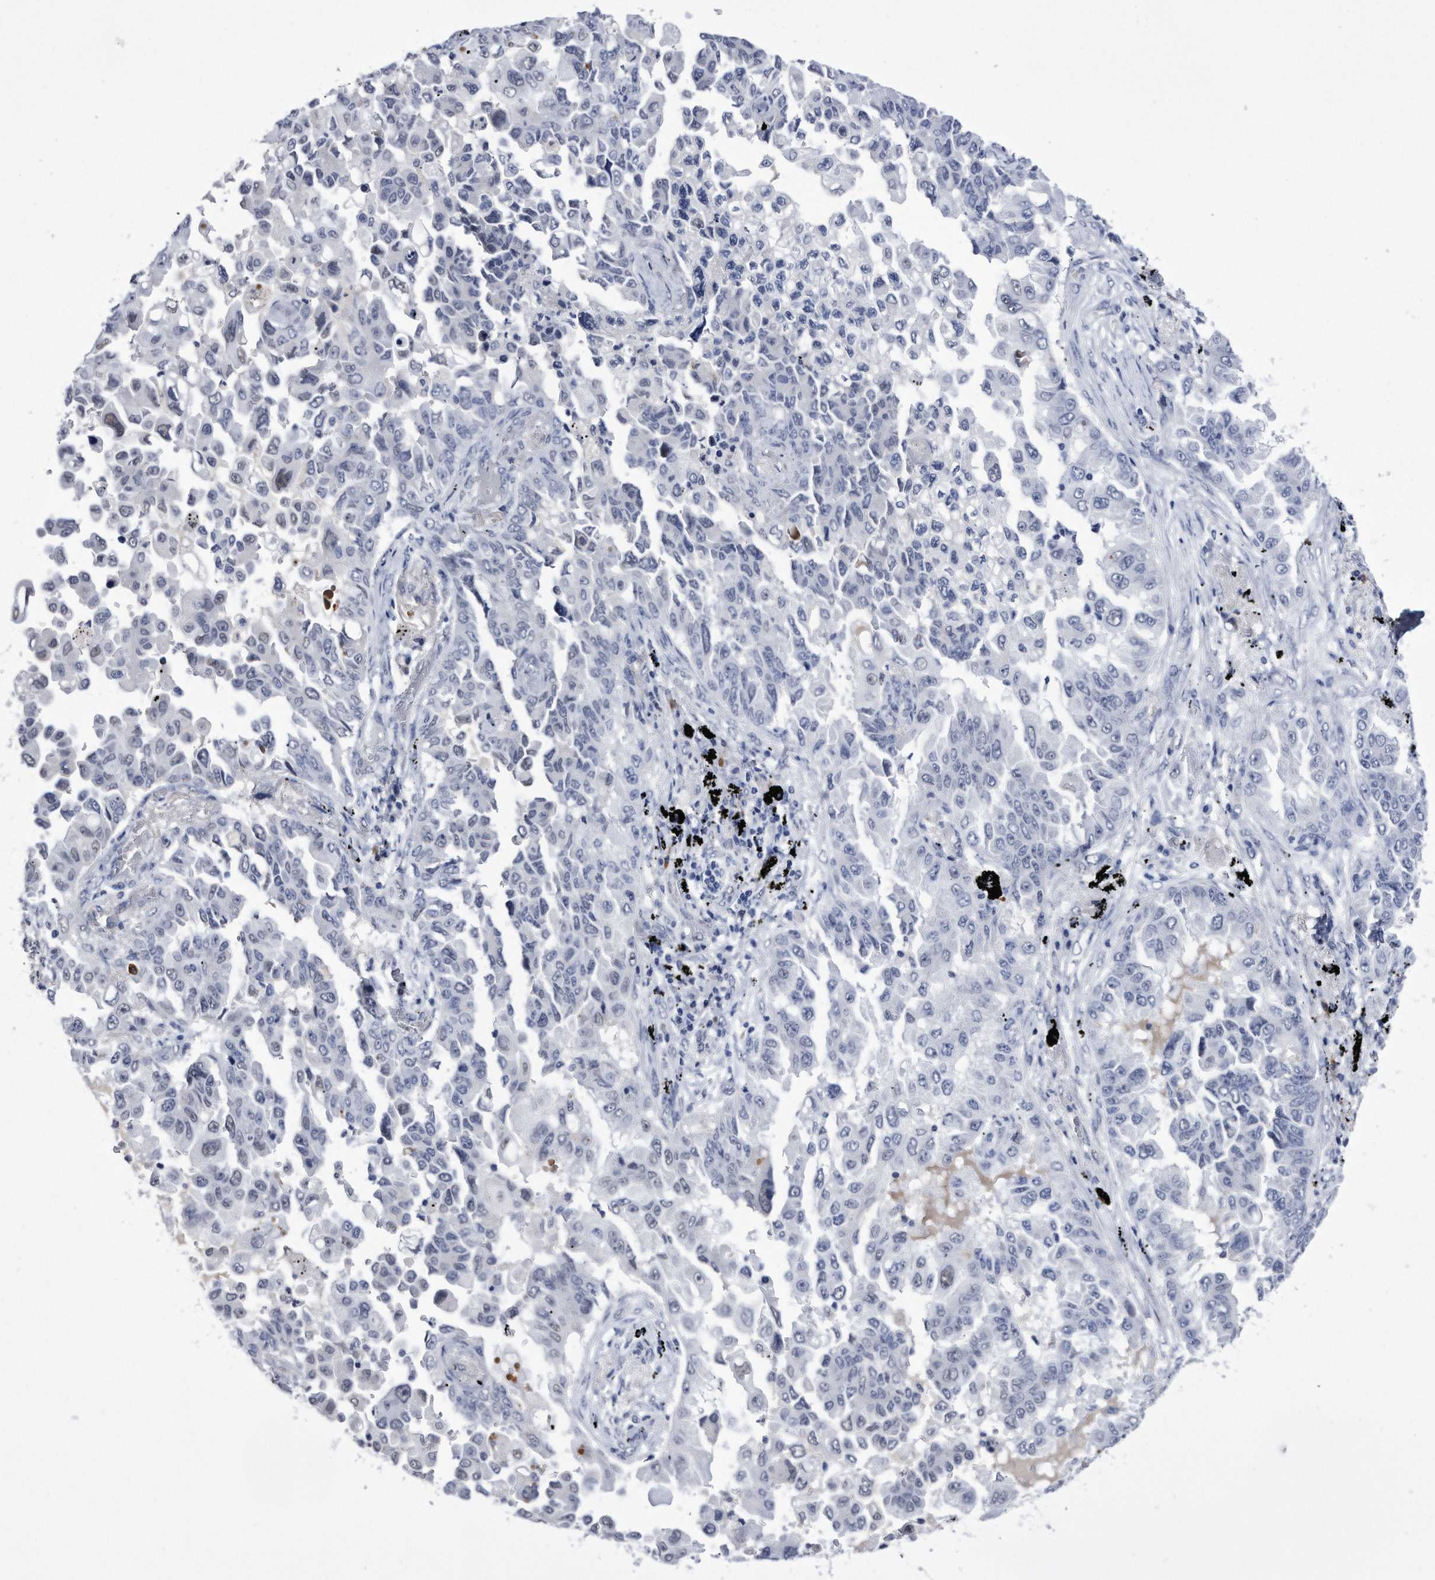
{"staining": {"intensity": "negative", "quantity": "none", "location": "none"}, "tissue": "lung cancer", "cell_type": "Tumor cells", "image_type": "cancer", "snomed": [{"axis": "morphology", "description": "Adenocarcinoma, NOS"}, {"axis": "topography", "description": "Lung"}], "caption": "Micrograph shows no significant protein positivity in tumor cells of lung cancer.", "gene": "KCTD8", "patient": {"sex": "female", "age": 67}}